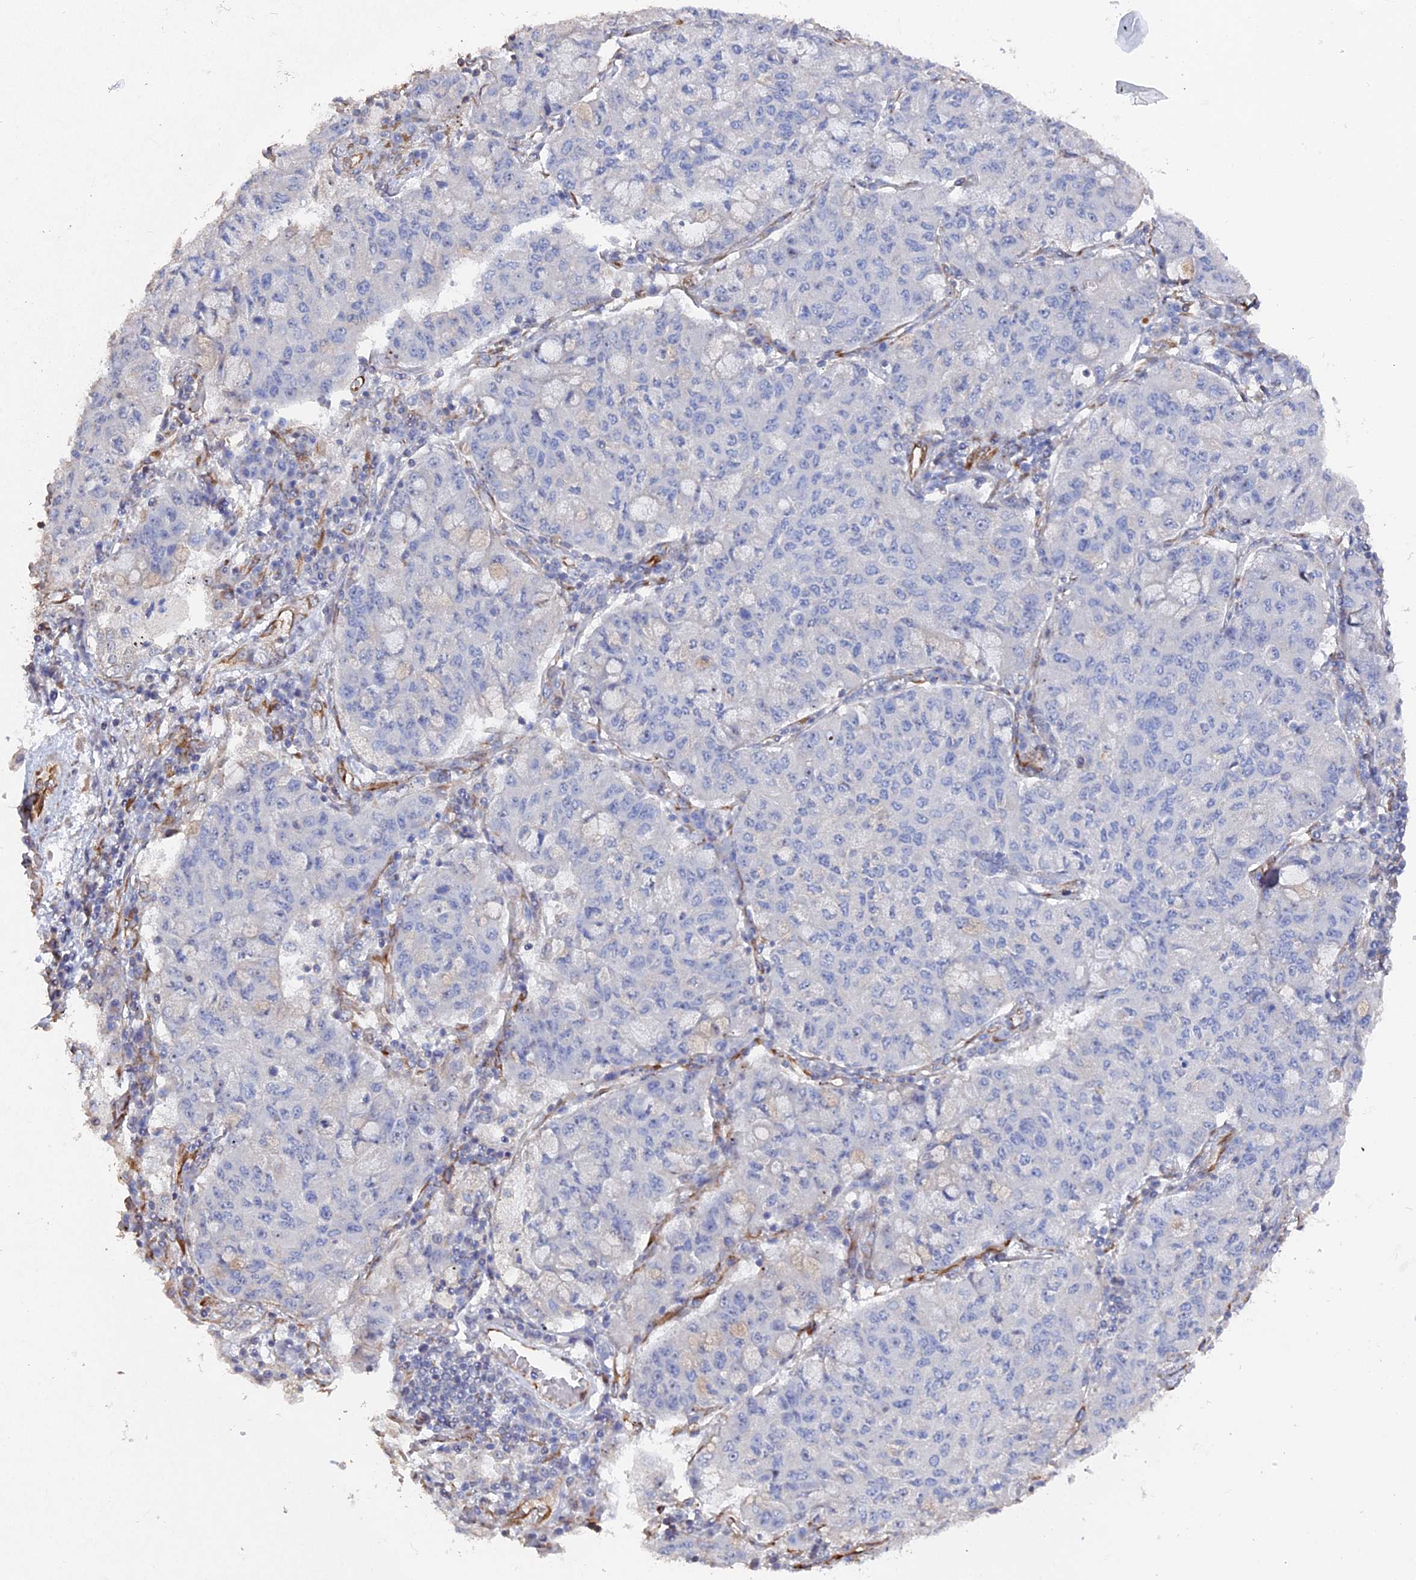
{"staining": {"intensity": "negative", "quantity": "none", "location": "none"}, "tissue": "lung cancer", "cell_type": "Tumor cells", "image_type": "cancer", "snomed": [{"axis": "morphology", "description": "Squamous cell carcinoma, NOS"}, {"axis": "topography", "description": "Lung"}], "caption": "Immunohistochemistry (IHC) image of neoplastic tissue: human lung cancer (squamous cell carcinoma) stained with DAB demonstrates no significant protein staining in tumor cells. (Stains: DAB (3,3'-diaminobenzidine) immunohistochemistry with hematoxylin counter stain, Microscopy: brightfield microscopy at high magnification).", "gene": "SEMG2", "patient": {"sex": "male", "age": 74}}